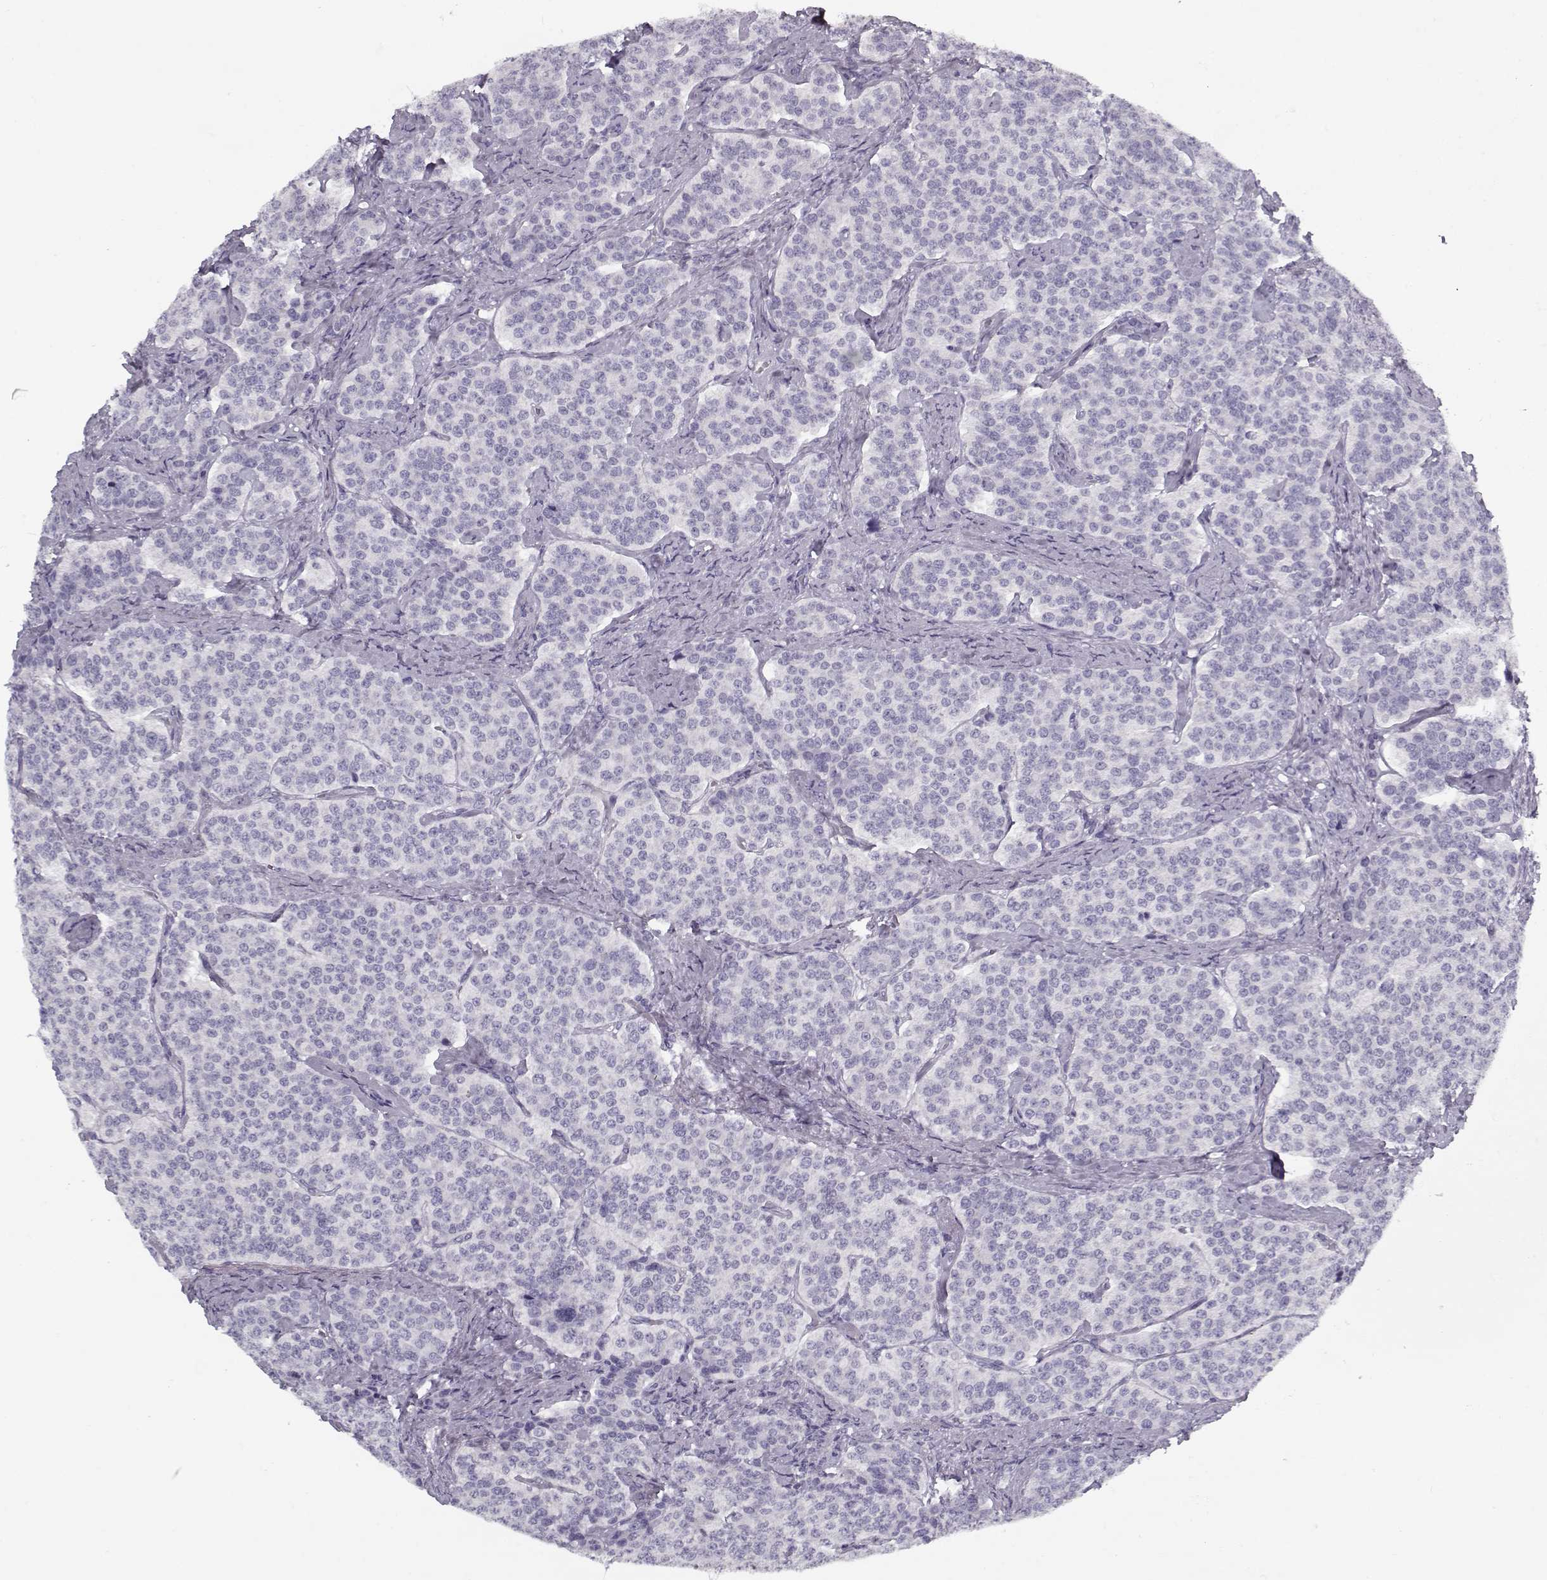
{"staining": {"intensity": "negative", "quantity": "none", "location": "none"}, "tissue": "carcinoid", "cell_type": "Tumor cells", "image_type": "cancer", "snomed": [{"axis": "morphology", "description": "Carcinoid, malignant, NOS"}, {"axis": "topography", "description": "Small intestine"}], "caption": "DAB (3,3'-diaminobenzidine) immunohistochemical staining of human carcinoid (malignant) reveals no significant expression in tumor cells.", "gene": "CCDC136", "patient": {"sex": "female", "age": 58}}